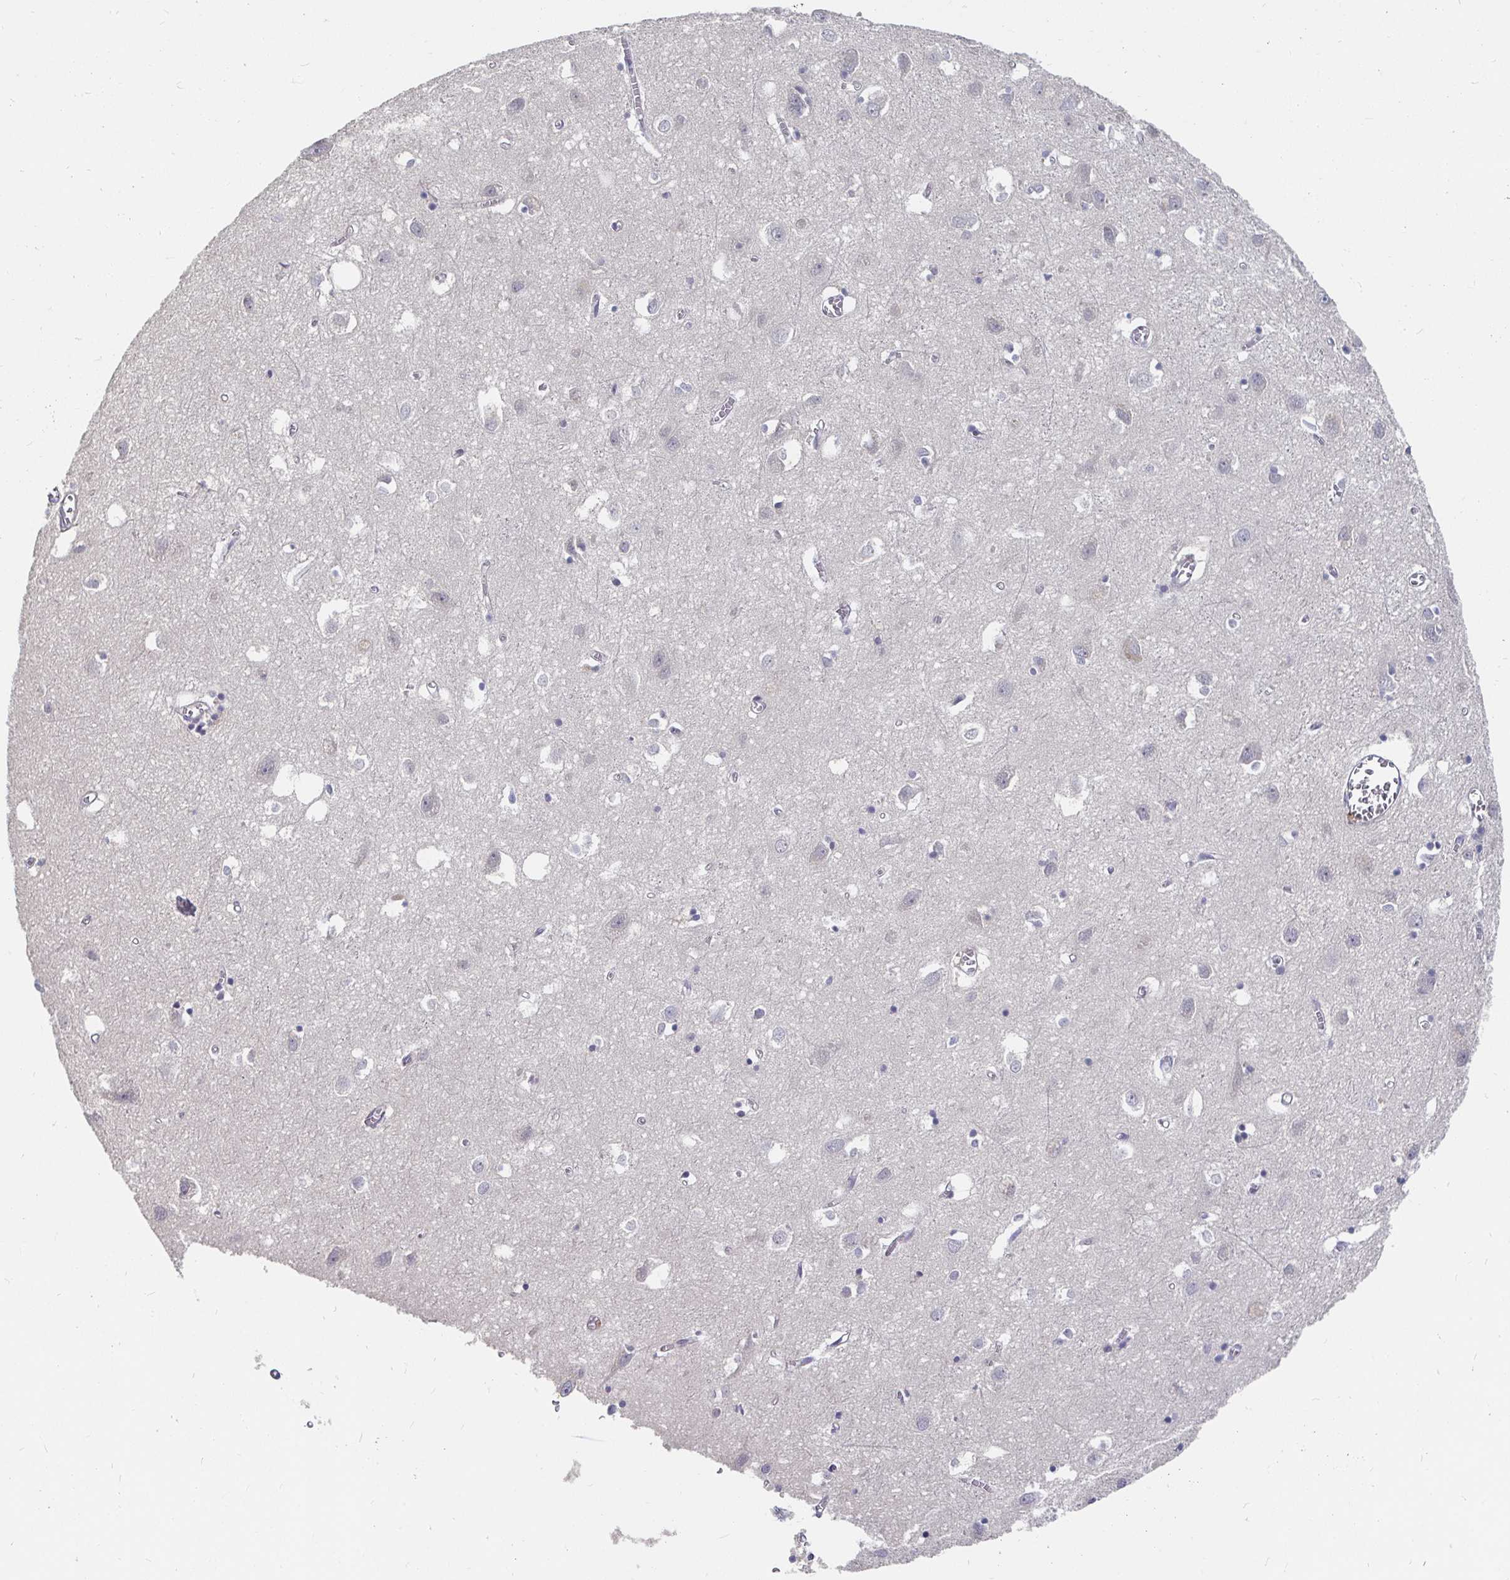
{"staining": {"intensity": "weak", "quantity": "<25%", "location": "nuclear"}, "tissue": "cerebral cortex", "cell_type": "Endothelial cells", "image_type": "normal", "snomed": [{"axis": "morphology", "description": "Normal tissue, NOS"}, {"axis": "topography", "description": "Cerebral cortex"}], "caption": "Endothelial cells are negative for brown protein staining in normal cerebral cortex. Brightfield microscopy of immunohistochemistry (IHC) stained with DAB (3,3'-diaminobenzidine) (brown) and hematoxylin (blue), captured at high magnification.", "gene": "MEIS1", "patient": {"sex": "male", "age": 70}}